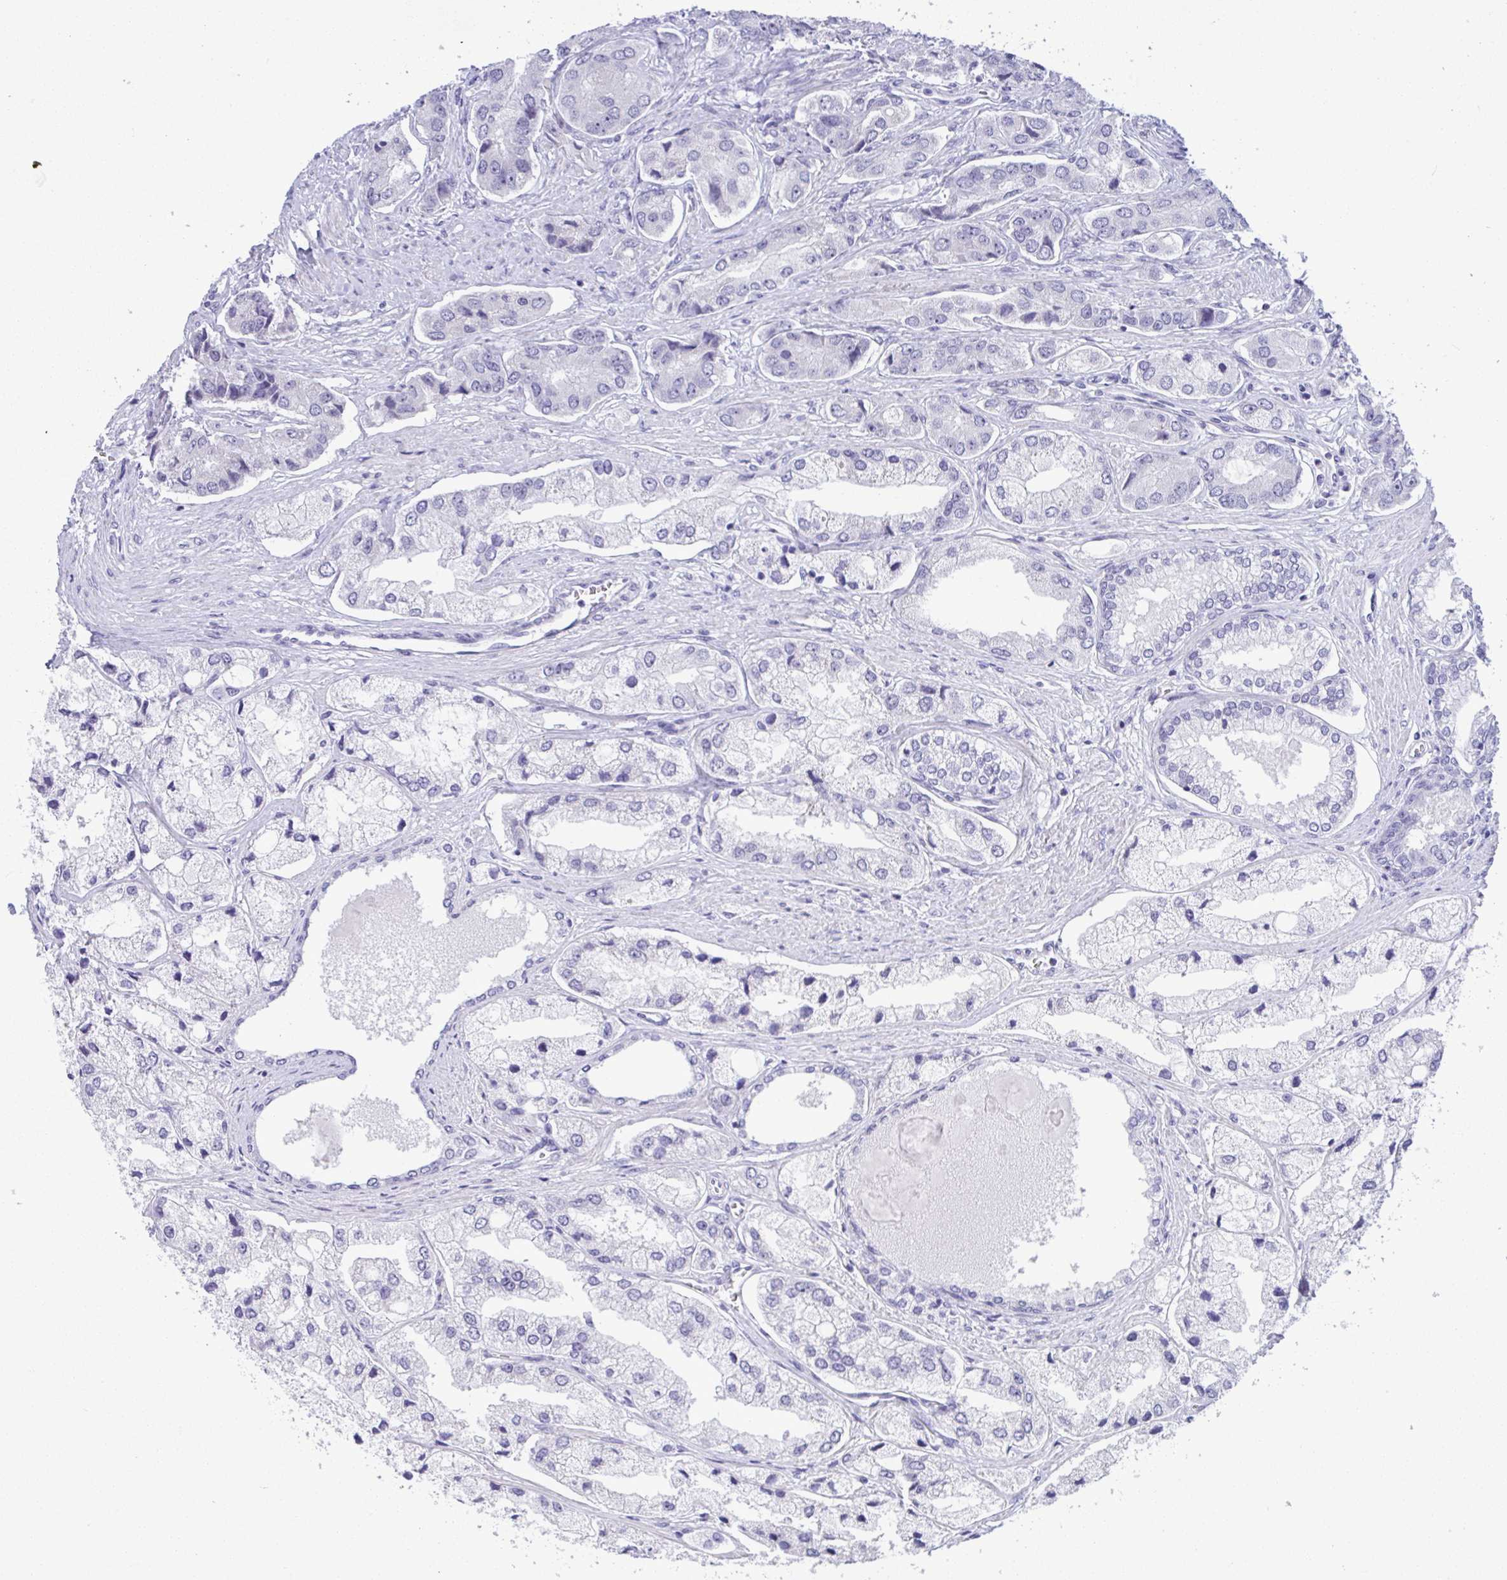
{"staining": {"intensity": "negative", "quantity": "none", "location": "none"}, "tissue": "prostate cancer", "cell_type": "Tumor cells", "image_type": "cancer", "snomed": [{"axis": "morphology", "description": "Adenocarcinoma, Low grade"}, {"axis": "topography", "description": "Prostate"}], "caption": "Immunohistochemistry photomicrograph of prostate cancer (adenocarcinoma (low-grade)) stained for a protein (brown), which exhibits no expression in tumor cells.", "gene": "YBX2", "patient": {"sex": "male", "age": 69}}